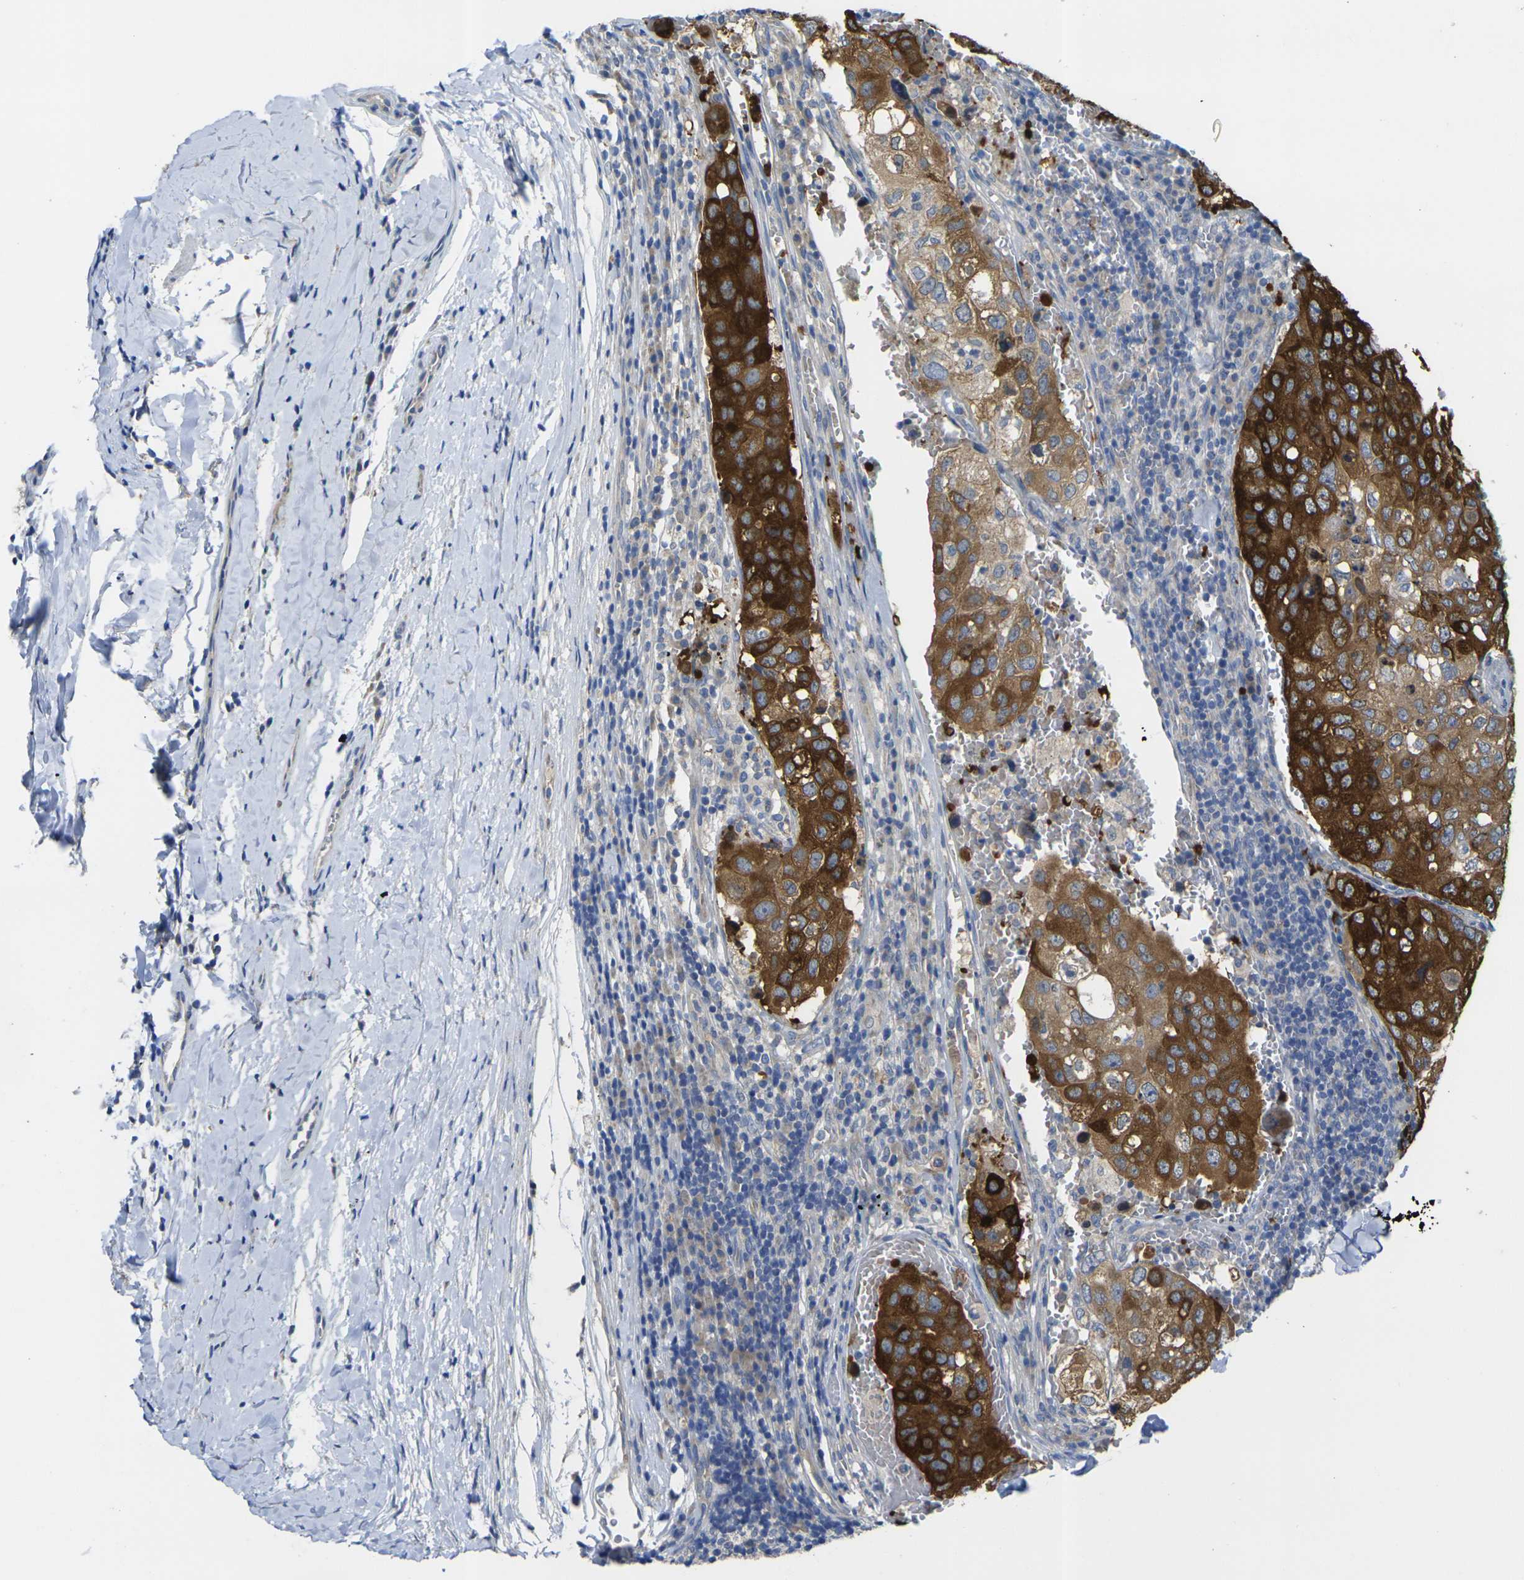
{"staining": {"intensity": "strong", "quantity": ">75%", "location": "cytoplasmic/membranous"}, "tissue": "urothelial cancer", "cell_type": "Tumor cells", "image_type": "cancer", "snomed": [{"axis": "morphology", "description": "Urothelial carcinoma, High grade"}, {"axis": "topography", "description": "Lymph node"}, {"axis": "topography", "description": "Urinary bladder"}], "caption": "Urothelial cancer was stained to show a protein in brown. There is high levels of strong cytoplasmic/membranous positivity in about >75% of tumor cells. (DAB (3,3'-diaminobenzidine) = brown stain, brightfield microscopy at high magnification).", "gene": "GNA12", "patient": {"sex": "male", "age": 51}}